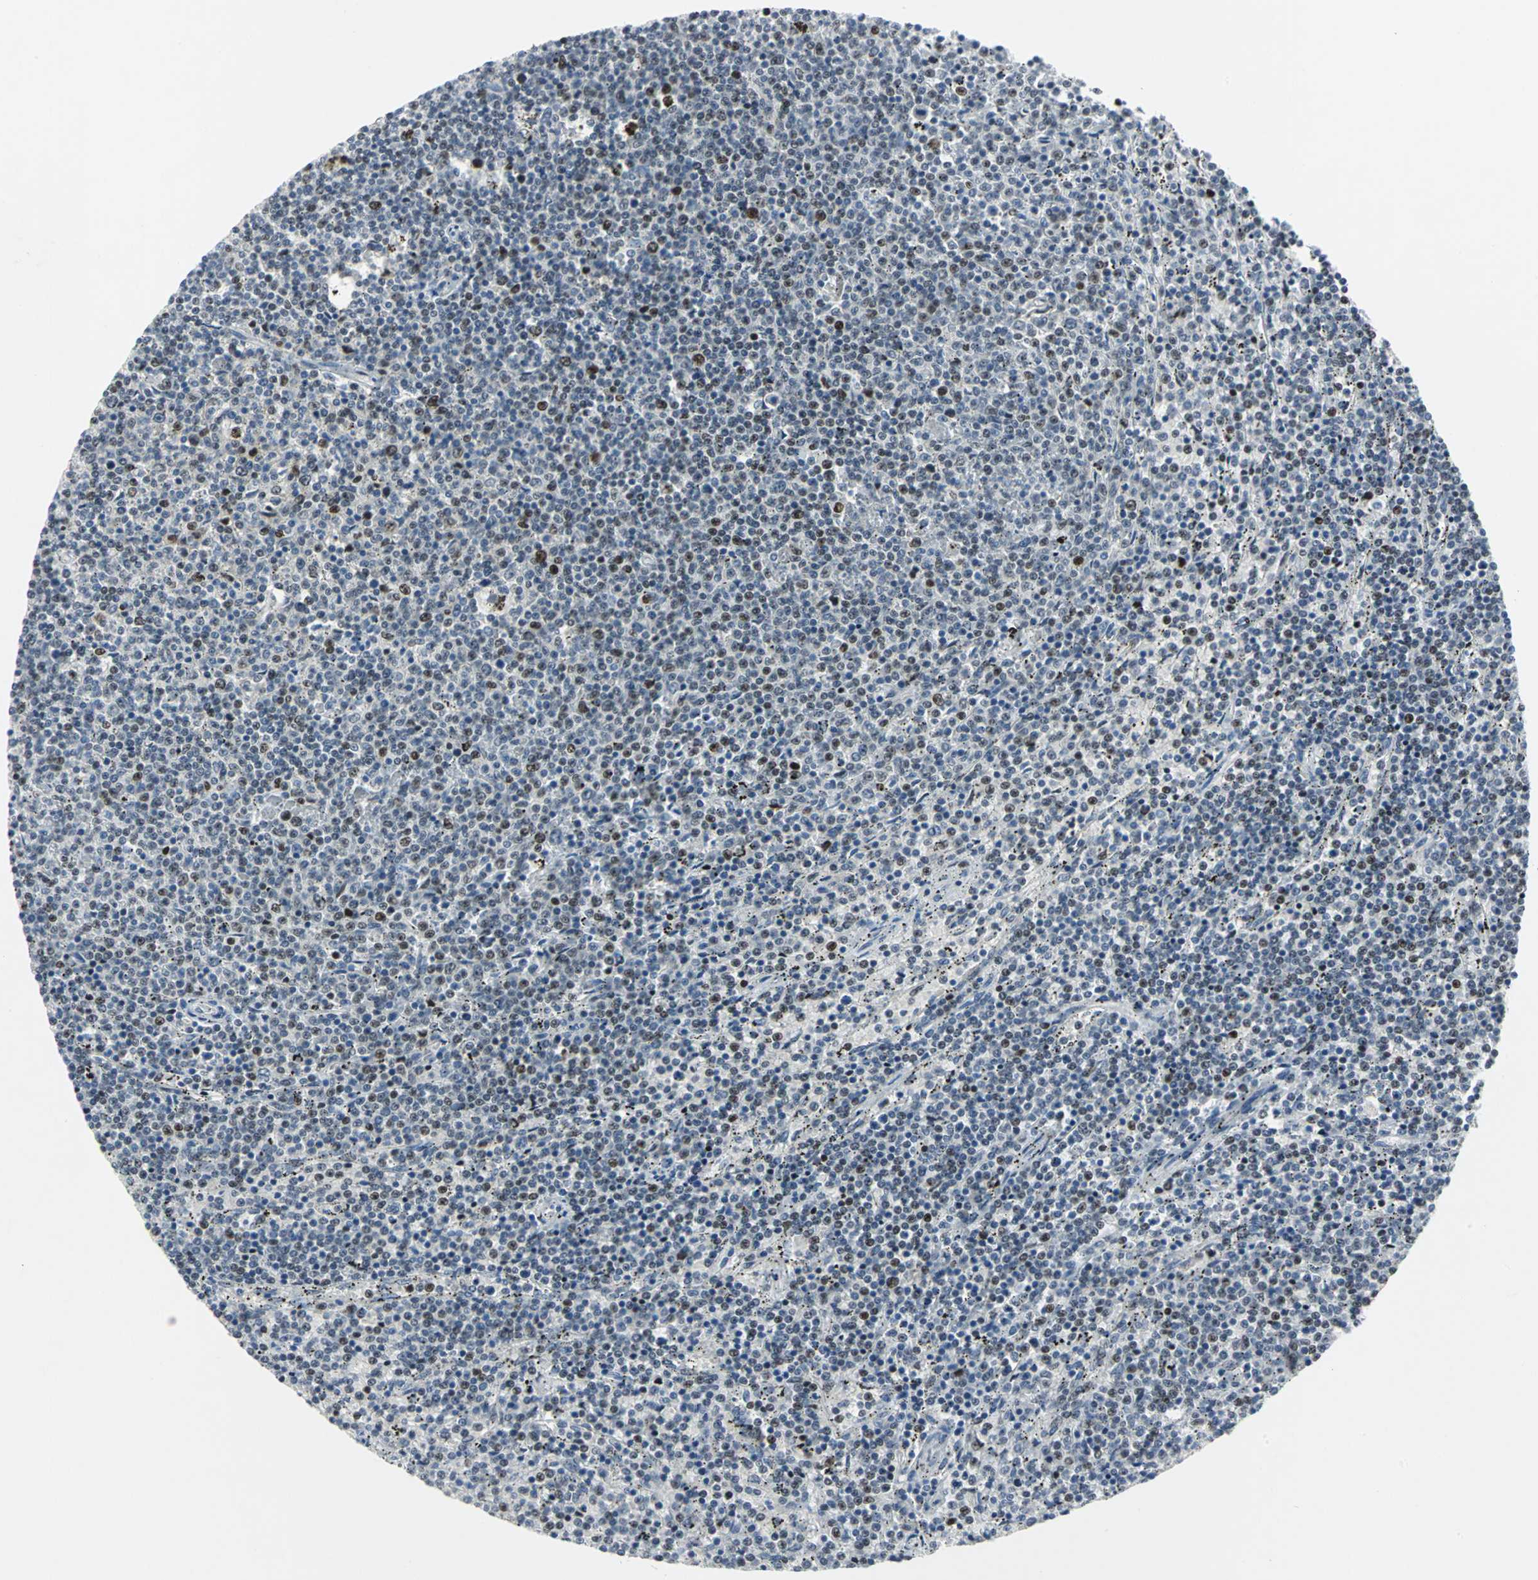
{"staining": {"intensity": "moderate", "quantity": "<25%", "location": "nuclear"}, "tissue": "lymphoma", "cell_type": "Tumor cells", "image_type": "cancer", "snomed": [{"axis": "morphology", "description": "Malignant lymphoma, non-Hodgkin's type, Low grade"}, {"axis": "topography", "description": "Spleen"}], "caption": "Immunohistochemical staining of human low-grade malignant lymphoma, non-Hodgkin's type exhibits low levels of moderate nuclear protein positivity in about <25% of tumor cells.", "gene": "RPA1", "patient": {"sex": "female", "age": 50}}